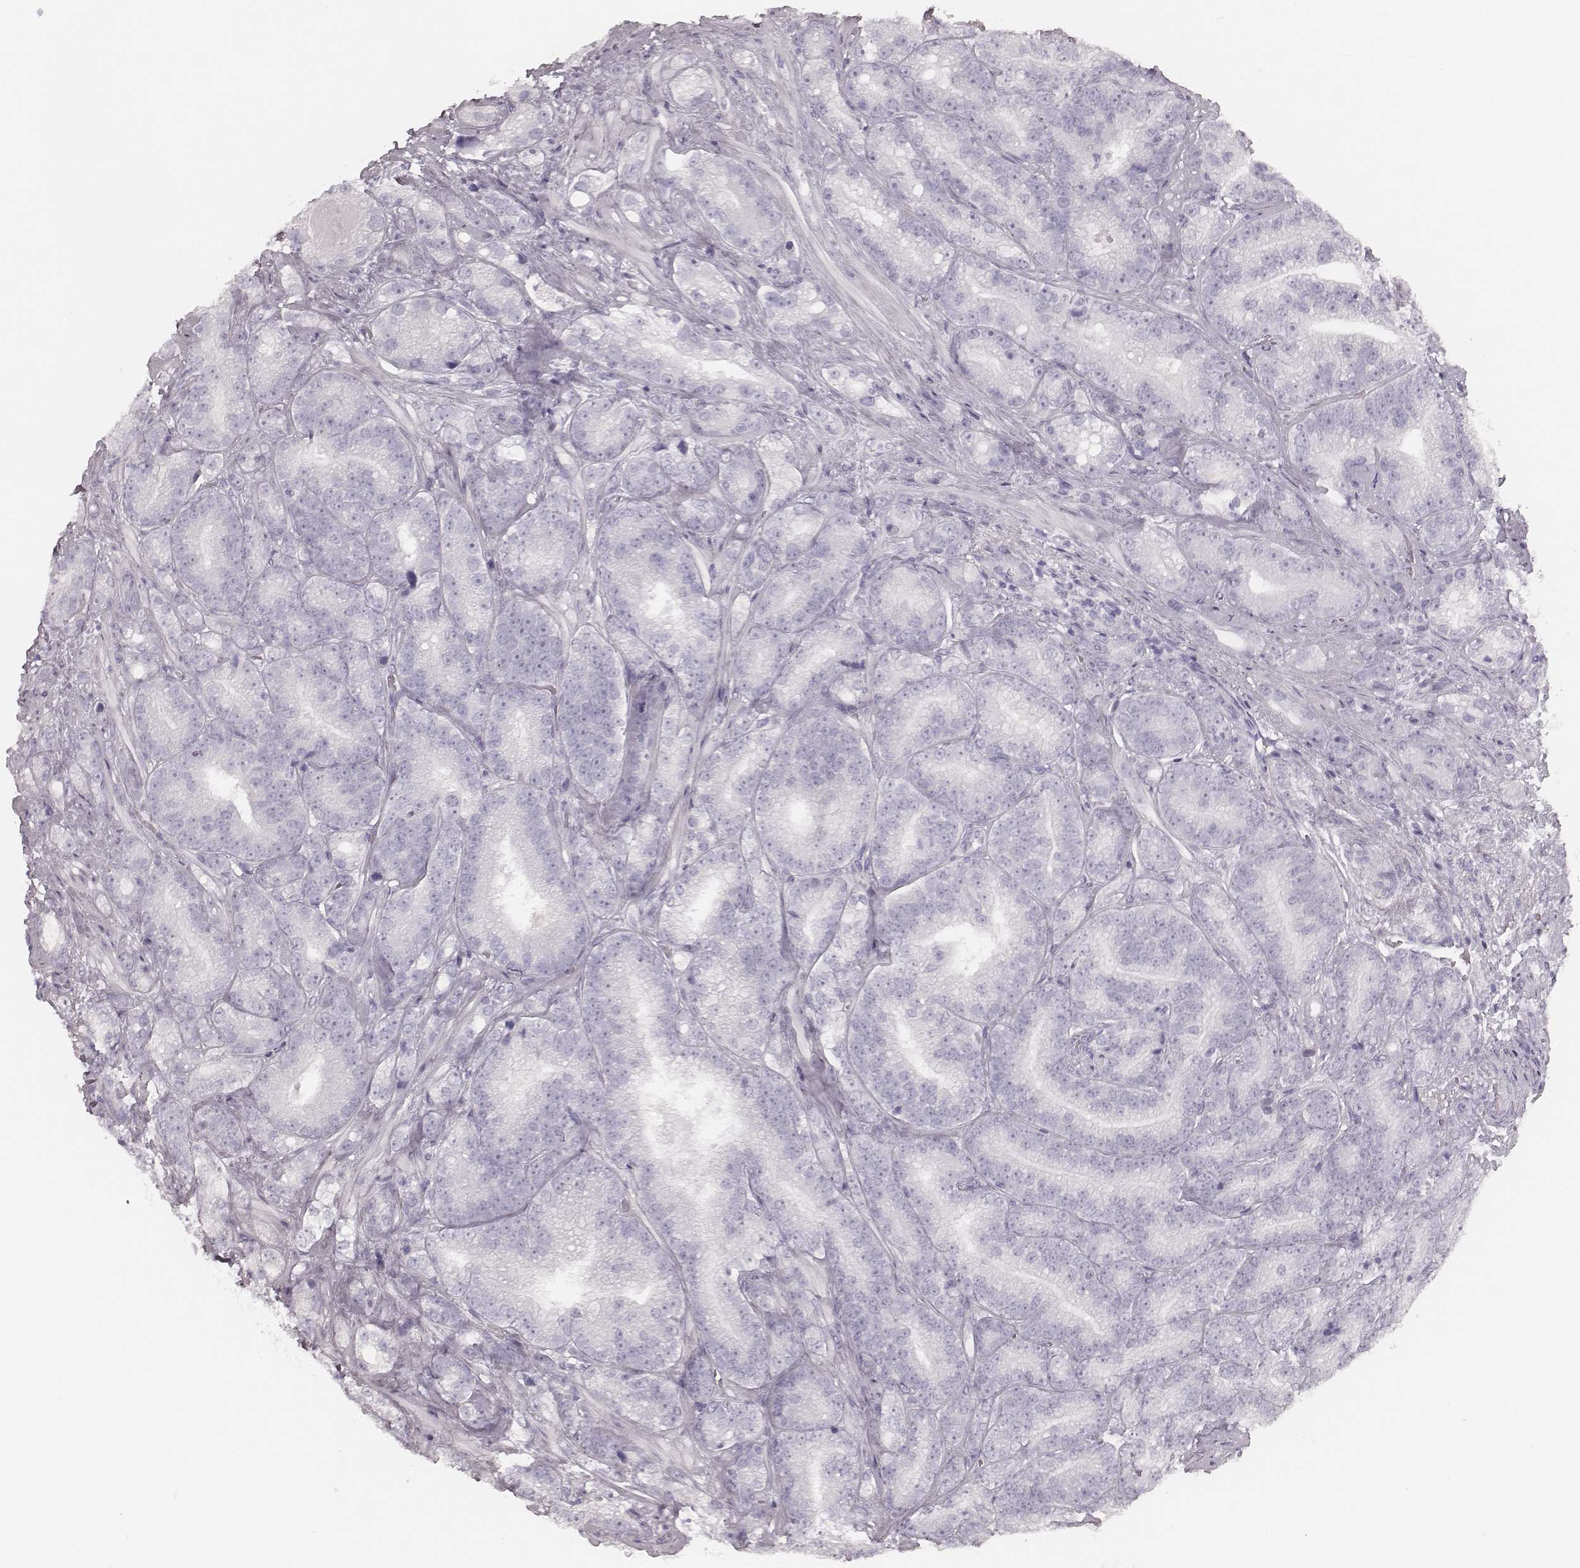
{"staining": {"intensity": "negative", "quantity": "none", "location": "none"}, "tissue": "prostate cancer", "cell_type": "Tumor cells", "image_type": "cancer", "snomed": [{"axis": "morphology", "description": "Adenocarcinoma, NOS"}, {"axis": "topography", "description": "Prostate"}], "caption": "DAB (3,3'-diaminobenzidine) immunohistochemical staining of human prostate cancer (adenocarcinoma) shows no significant staining in tumor cells.", "gene": "KRT34", "patient": {"sex": "male", "age": 63}}